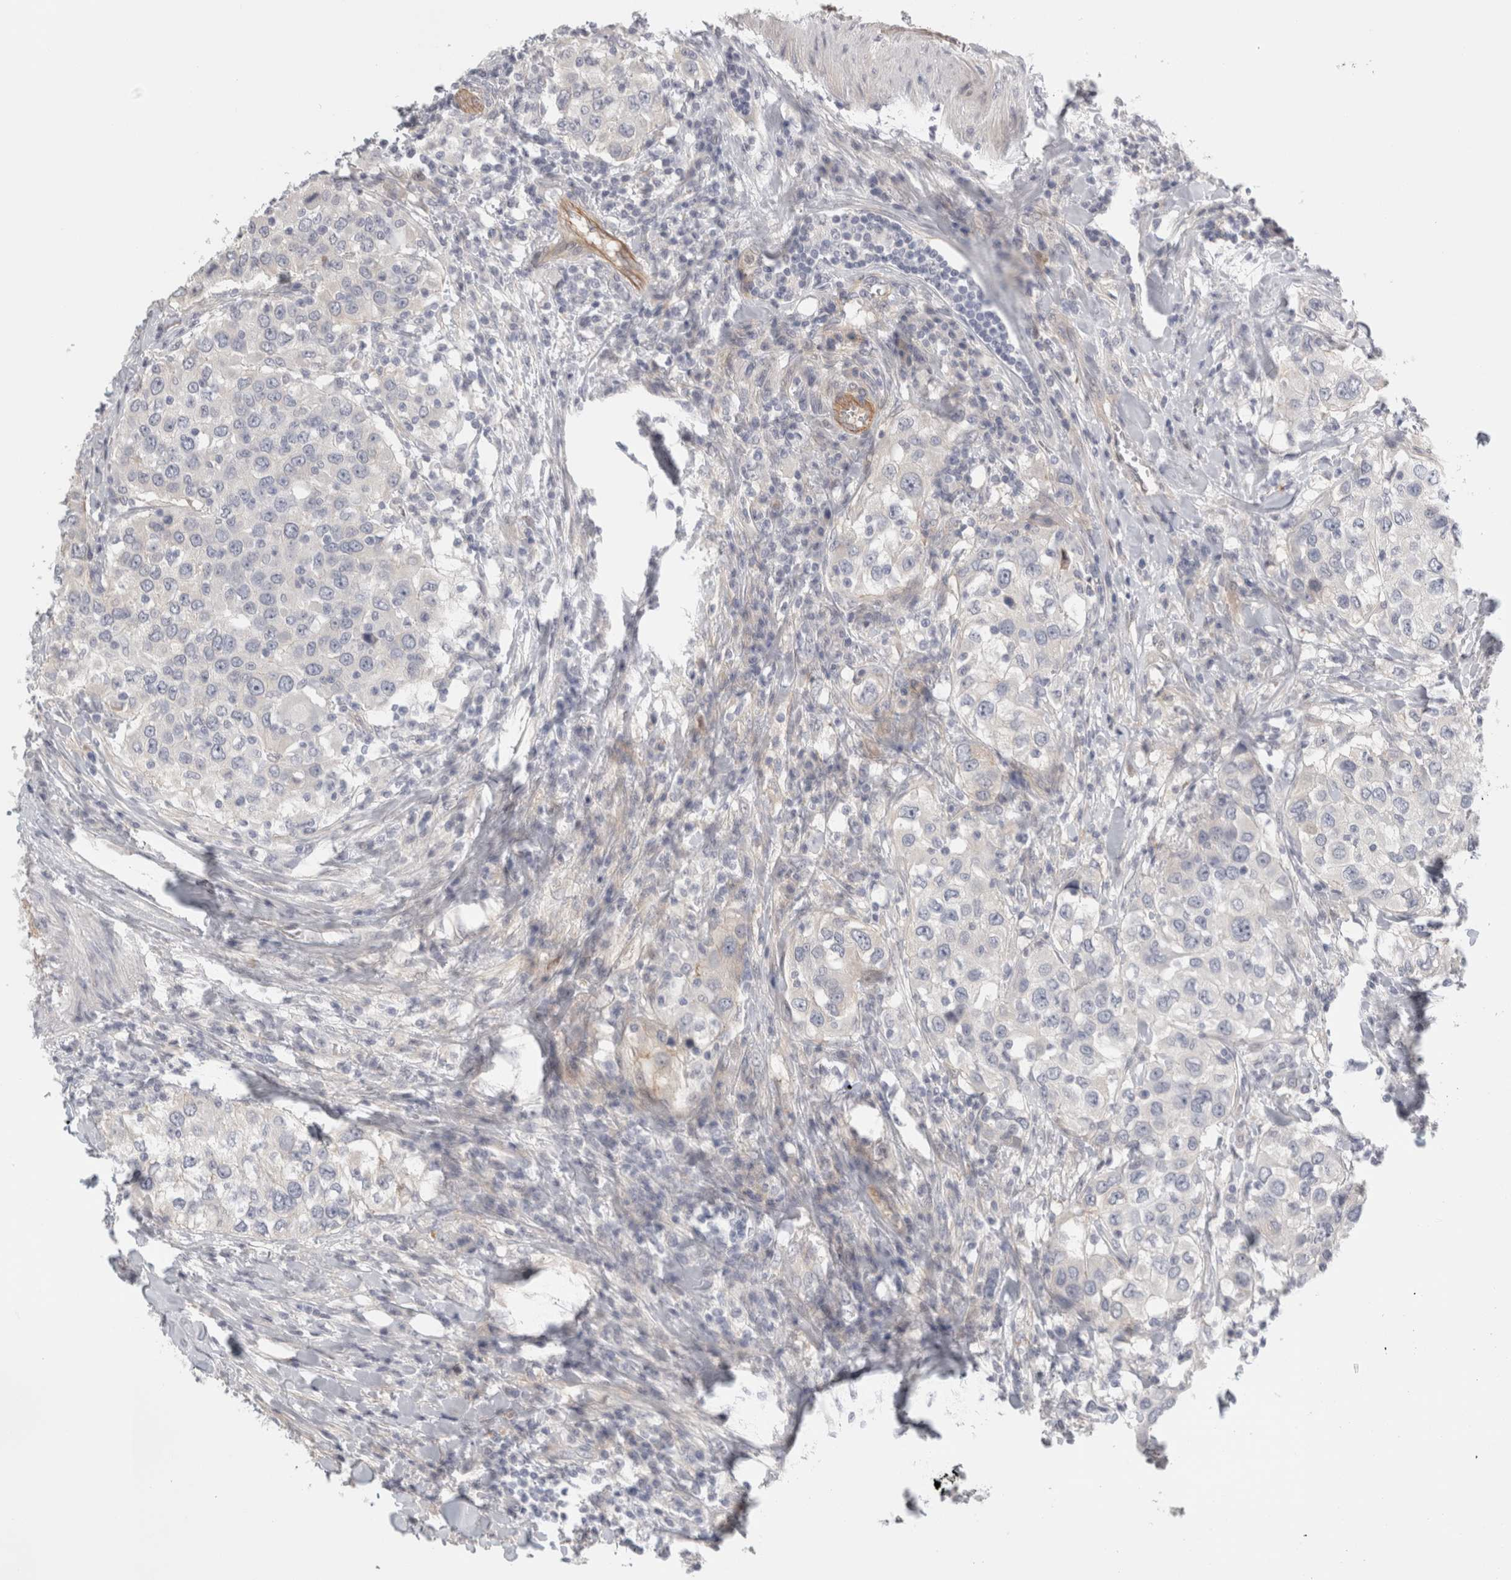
{"staining": {"intensity": "negative", "quantity": "none", "location": "none"}, "tissue": "urothelial cancer", "cell_type": "Tumor cells", "image_type": "cancer", "snomed": [{"axis": "morphology", "description": "Urothelial carcinoma, High grade"}, {"axis": "topography", "description": "Urinary bladder"}], "caption": "A high-resolution image shows IHC staining of high-grade urothelial carcinoma, which reveals no significant staining in tumor cells.", "gene": "FBLIM1", "patient": {"sex": "female", "age": 80}}